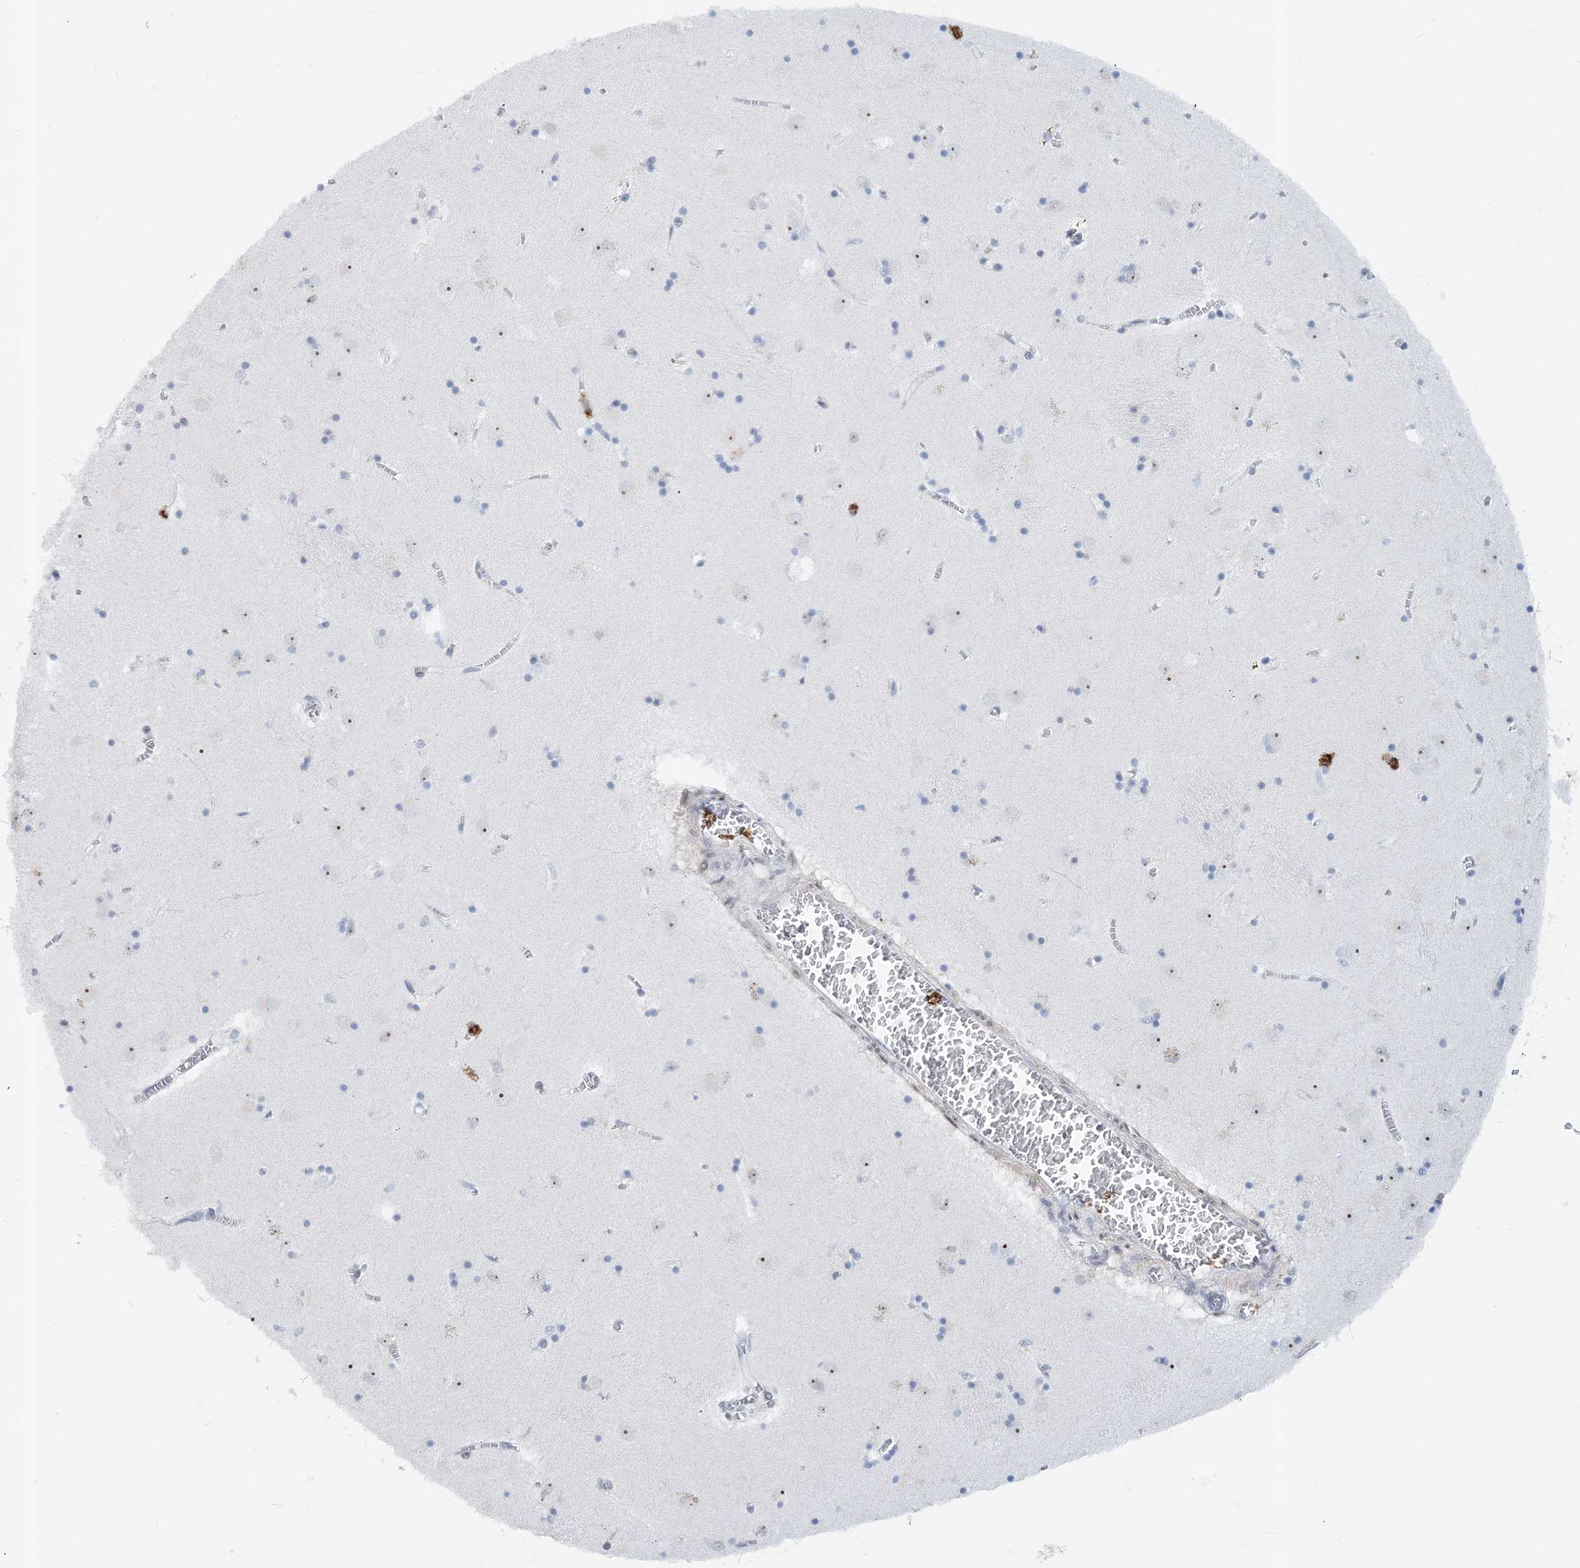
{"staining": {"intensity": "negative", "quantity": "none", "location": "none"}, "tissue": "caudate", "cell_type": "Glial cells", "image_type": "normal", "snomed": [{"axis": "morphology", "description": "Normal tissue, NOS"}, {"axis": "topography", "description": "Lateral ventricle wall"}], "caption": "The micrograph shows no staining of glial cells in normal caudate.", "gene": "ASCL4", "patient": {"sex": "male", "age": 70}}